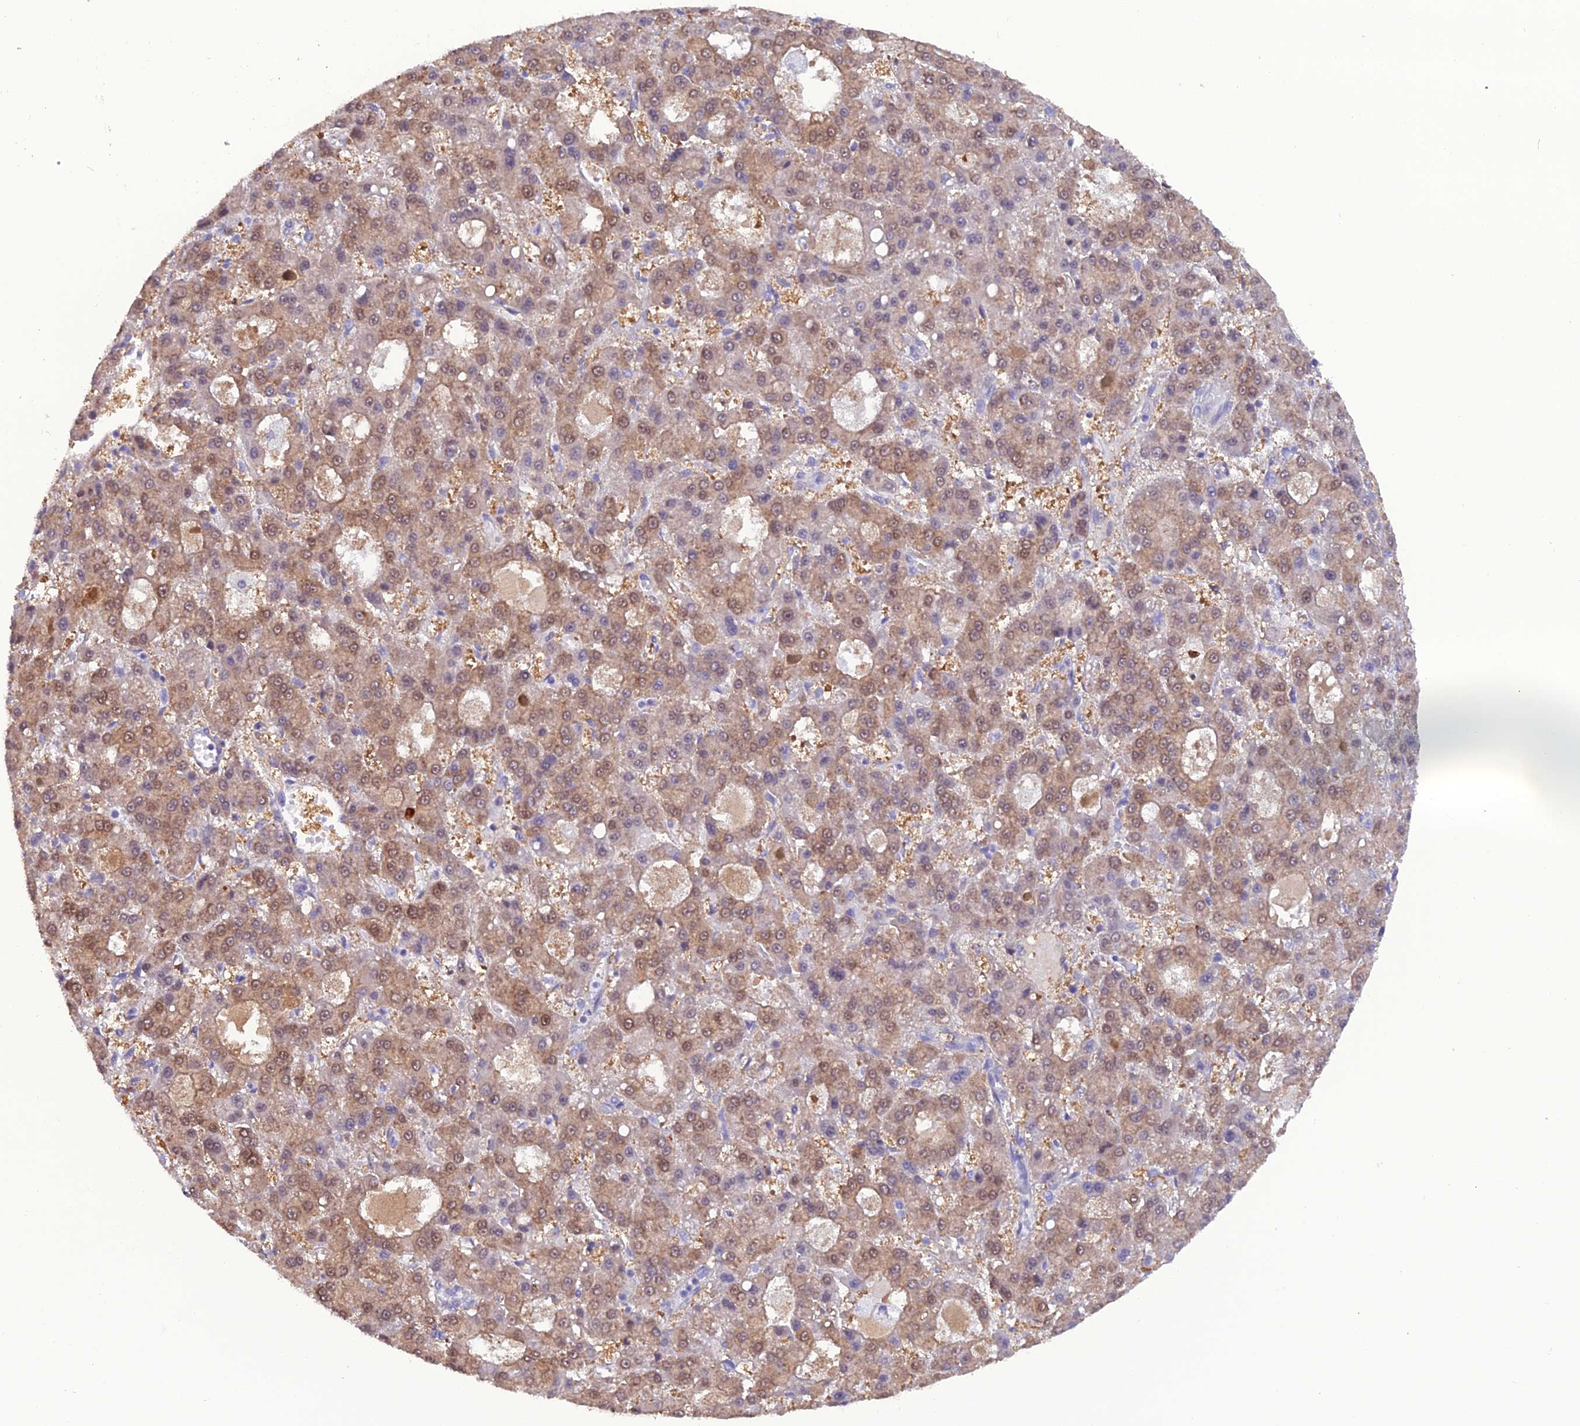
{"staining": {"intensity": "weak", "quantity": ">75%", "location": "cytoplasmic/membranous,nuclear"}, "tissue": "liver cancer", "cell_type": "Tumor cells", "image_type": "cancer", "snomed": [{"axis": "morphology", "description": "Carcinoma, Hepatocellular, NOS"}, {"axis": "topography", "description": "Liver"}], "caption": "Human hepatocellular carcinoma (liver) stained with a brown dye exhibits weak cytoplasmic/membranous and nuclear positive staining in approximately >75% of tumor cells.", "gene": "GNPNAT1", "patient": {"sex": "male", "age": 70}}